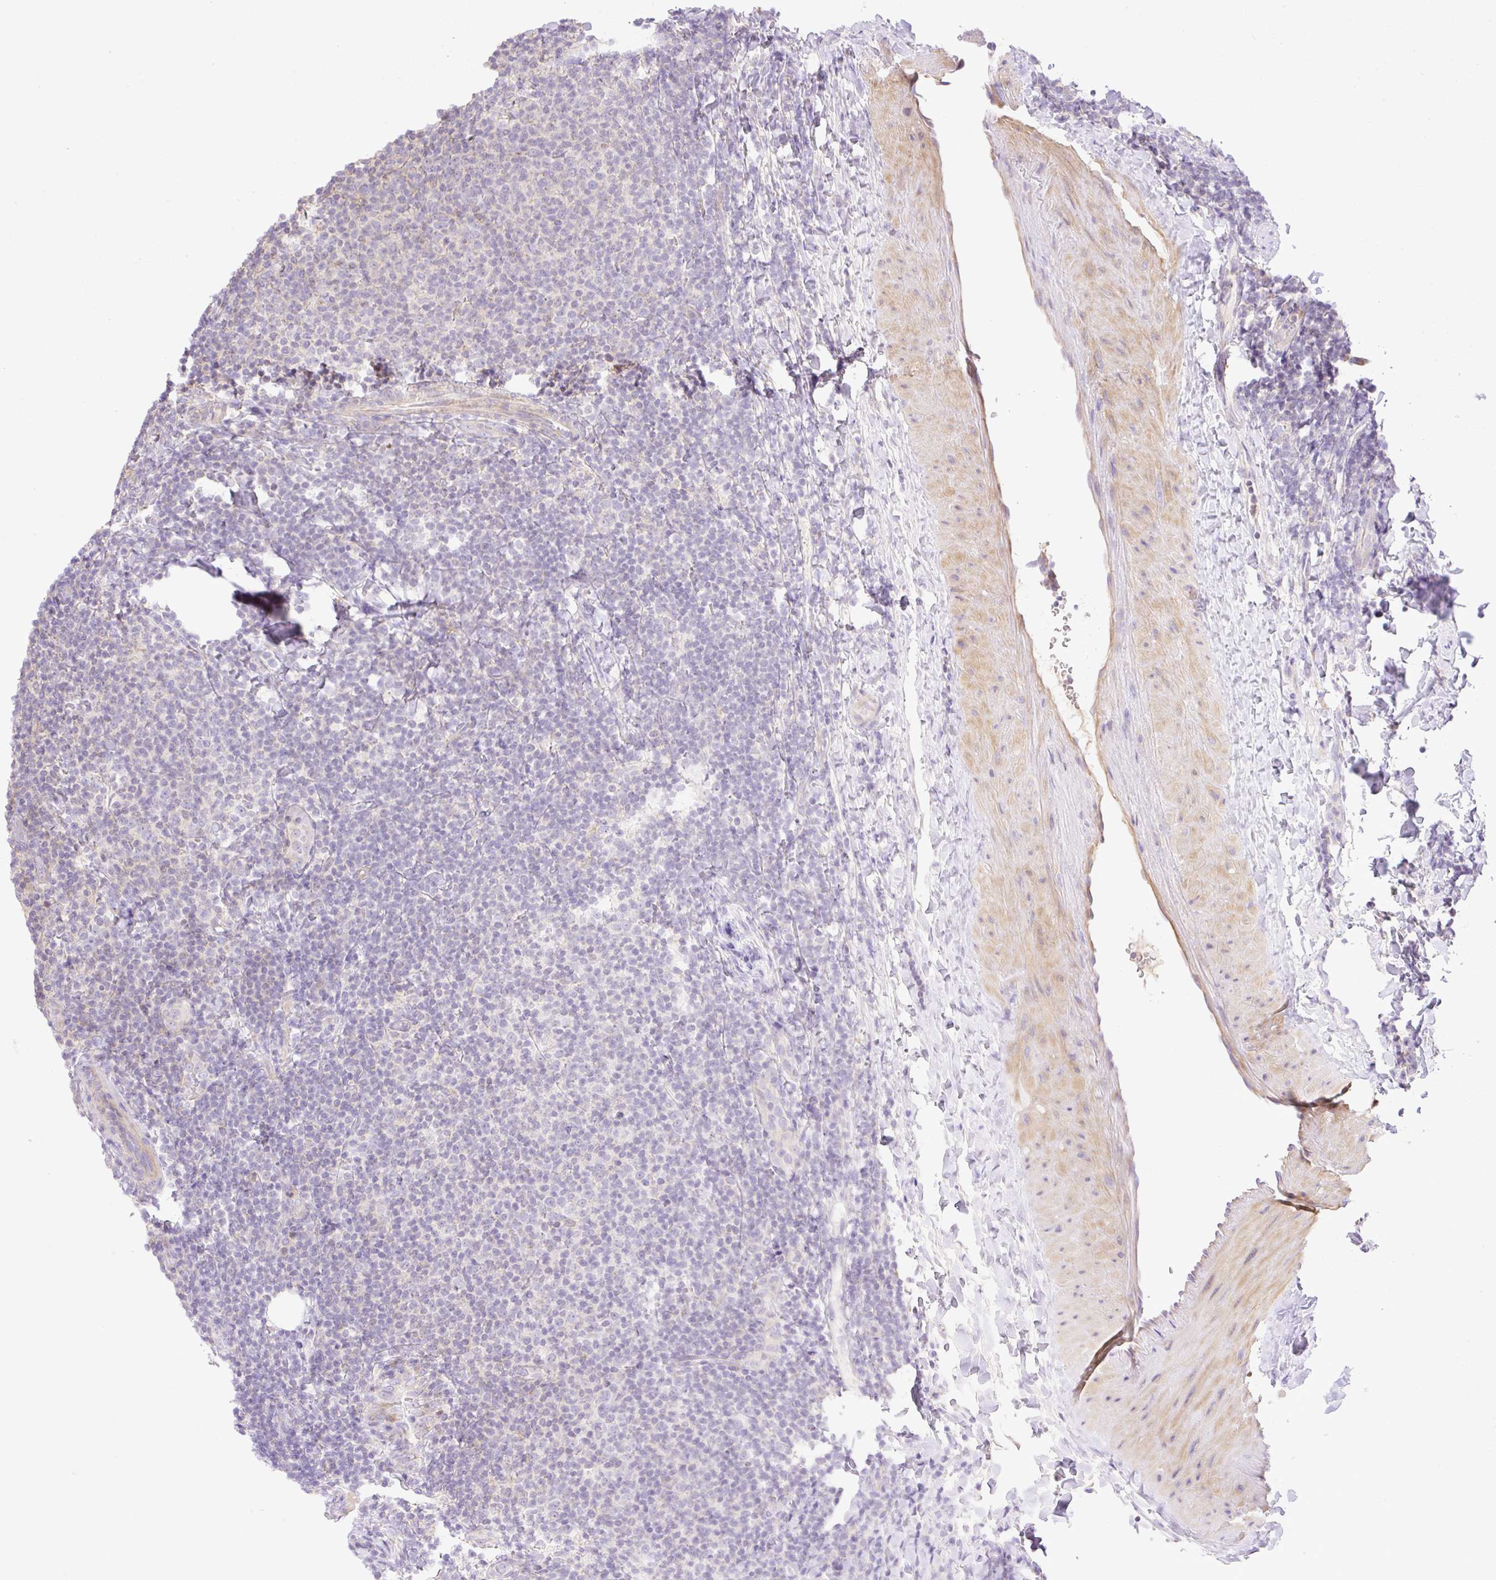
{"staining": {"intensity": "weak", "quantity": "<25%", "location": "cytoplasmic/membranous"}, "tissue": "lymphoma", "cell_type": "Tumor cells", "image_type": "cancer", "snomed": [{"axis": "morphology", "description": "Malignant lymphoma, non-Hodgkin's type, Low grade"}, {"axis": "topography", "description": "Lymph node"}], "caption": "Protein analysis of low-grade malignant lymphoma, non-Hodgkin's type exhibits no significant expression in tumor cells.", "gene": "VPS25", "patient": {"sex": "male", "age": 66}}